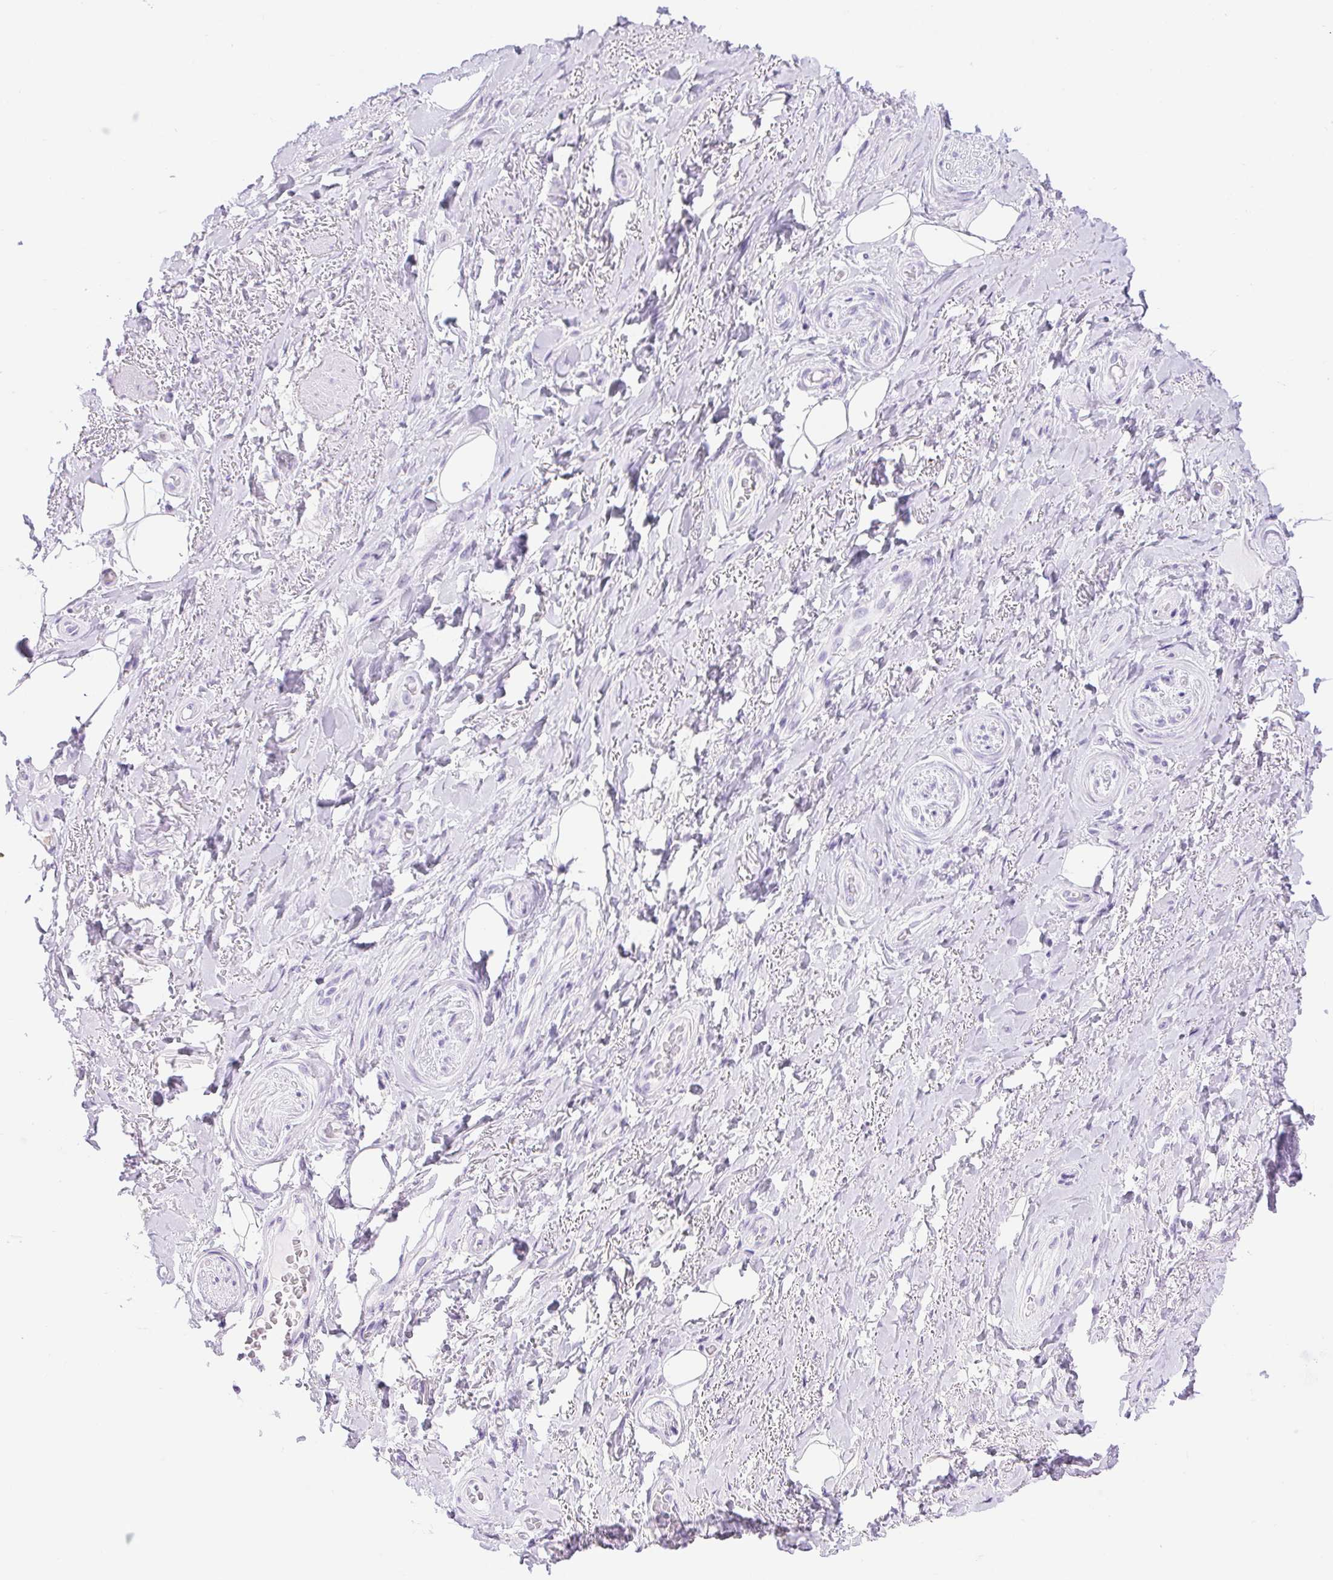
{"staining": {"intensity": "negative", "quantity": "none", "location": "none"}, "tissue": "adipose tissue", "cell_type": "Adipocytes", "image_type": "normal", "snomed": [{"axis": "morphology", "description": "Normal tissue, NOS"}, {"axis": "topography", "description": "Anal"}, {"axis": "topography", "description": "Peripheral nerve tissue"}], "caption": "This is a histopathology image of immunohistochemistry (IHC) staining of benign adipose tissue, which shows no staining in adipocytes.", "gene": "ERP27", "patient": {"sex": "male", "age": 53}}